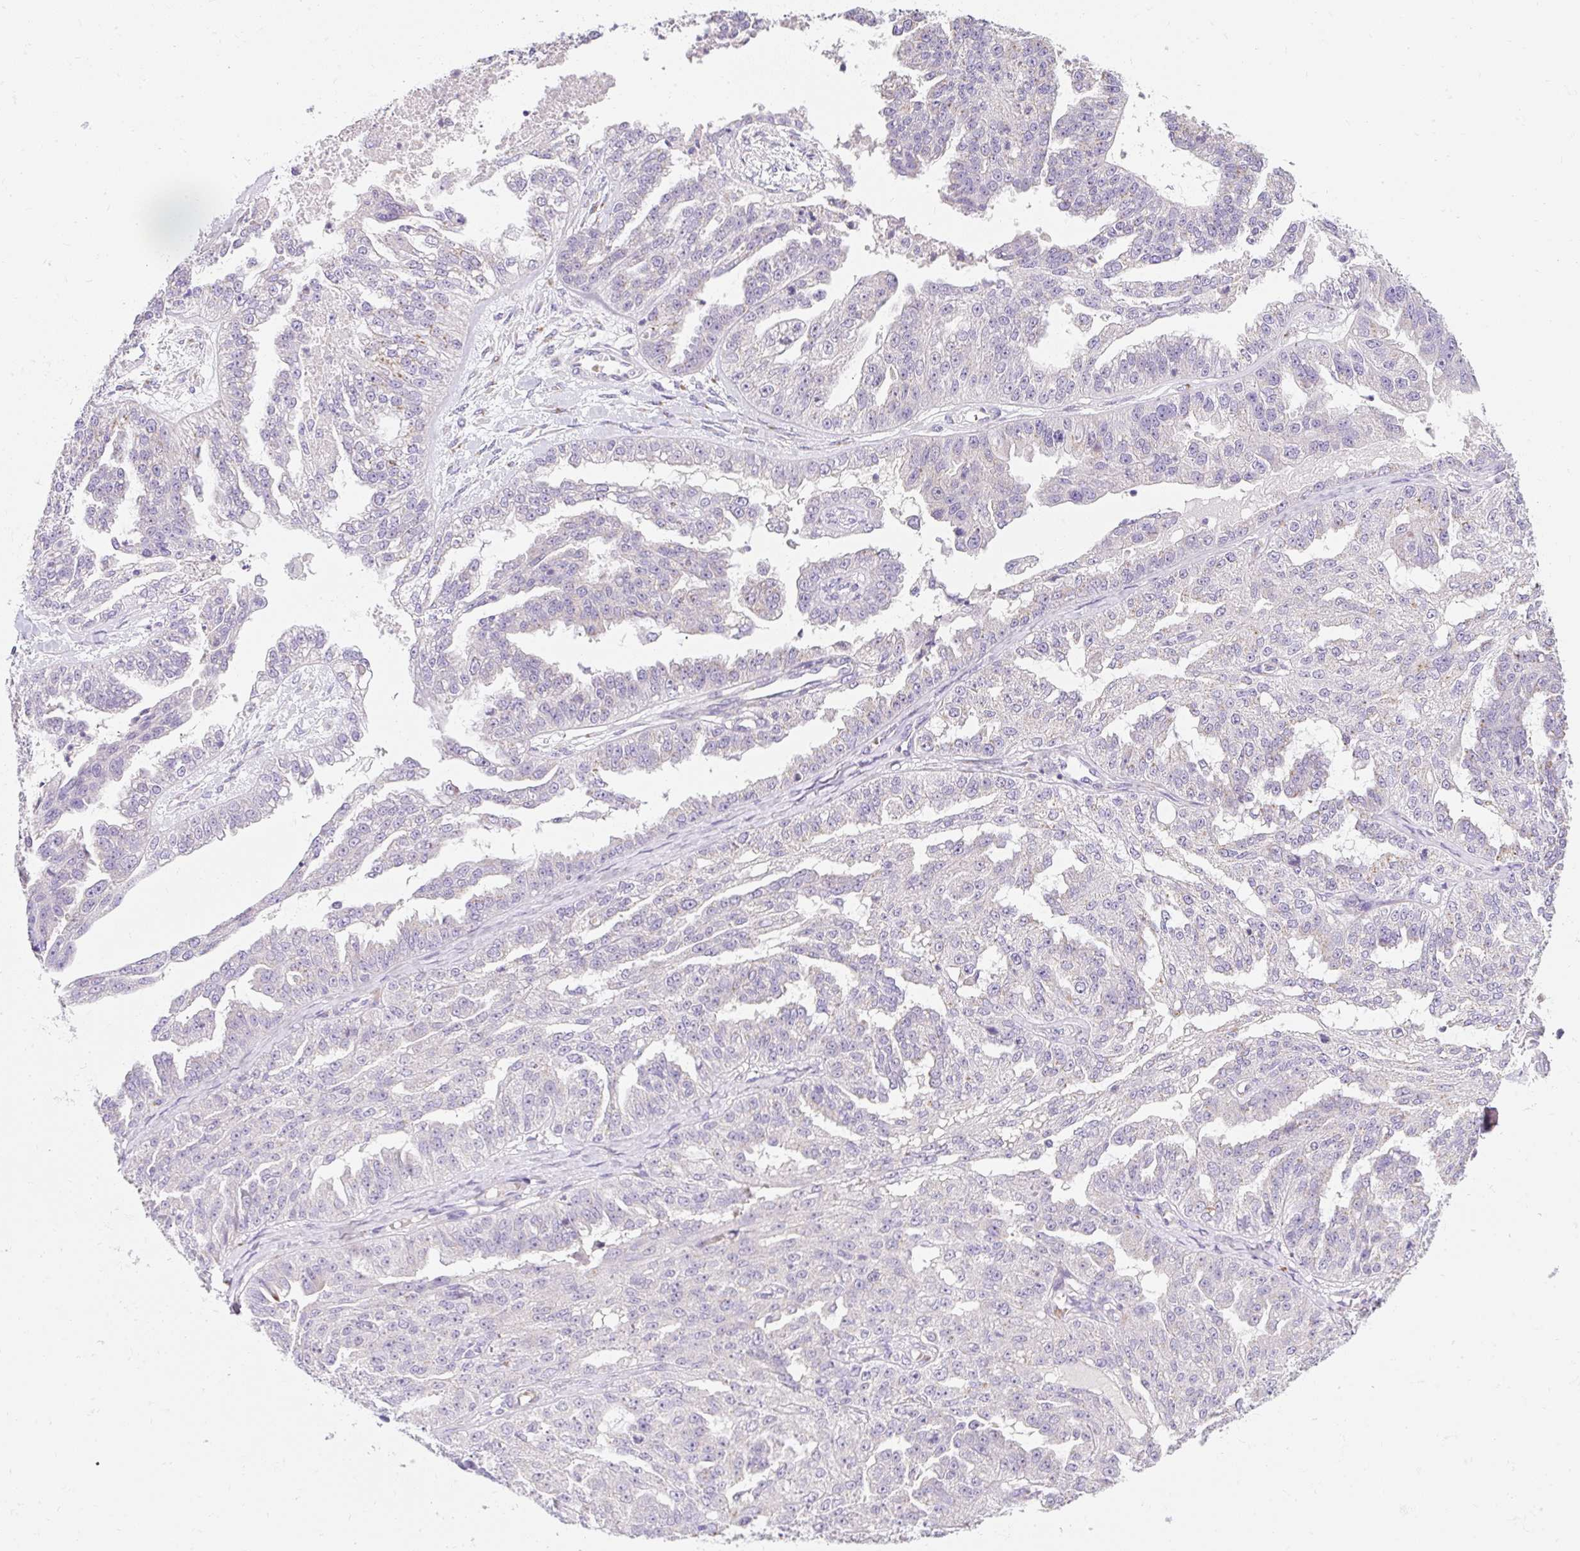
{"staining": {"intensity": "negative", "quantity": "none", "location": "none"}, "tissue": "ovarian cancer", "cell_type": "Tumor cells", "image_type": "cancer", "snomed": [{"axis": "morphology", "description": "Cystadenocarcinoma, serous, NOS"}, {"axis": "topography", "description": "Ovary"}], "caption": "Immunohistochemical staining of human ovarian cancer (serous cystadenocarcinoma) demonstrates no significant expression in tumor cells.", "gene": "DTX4", "patient": {"sex": "female", "age": 58}}